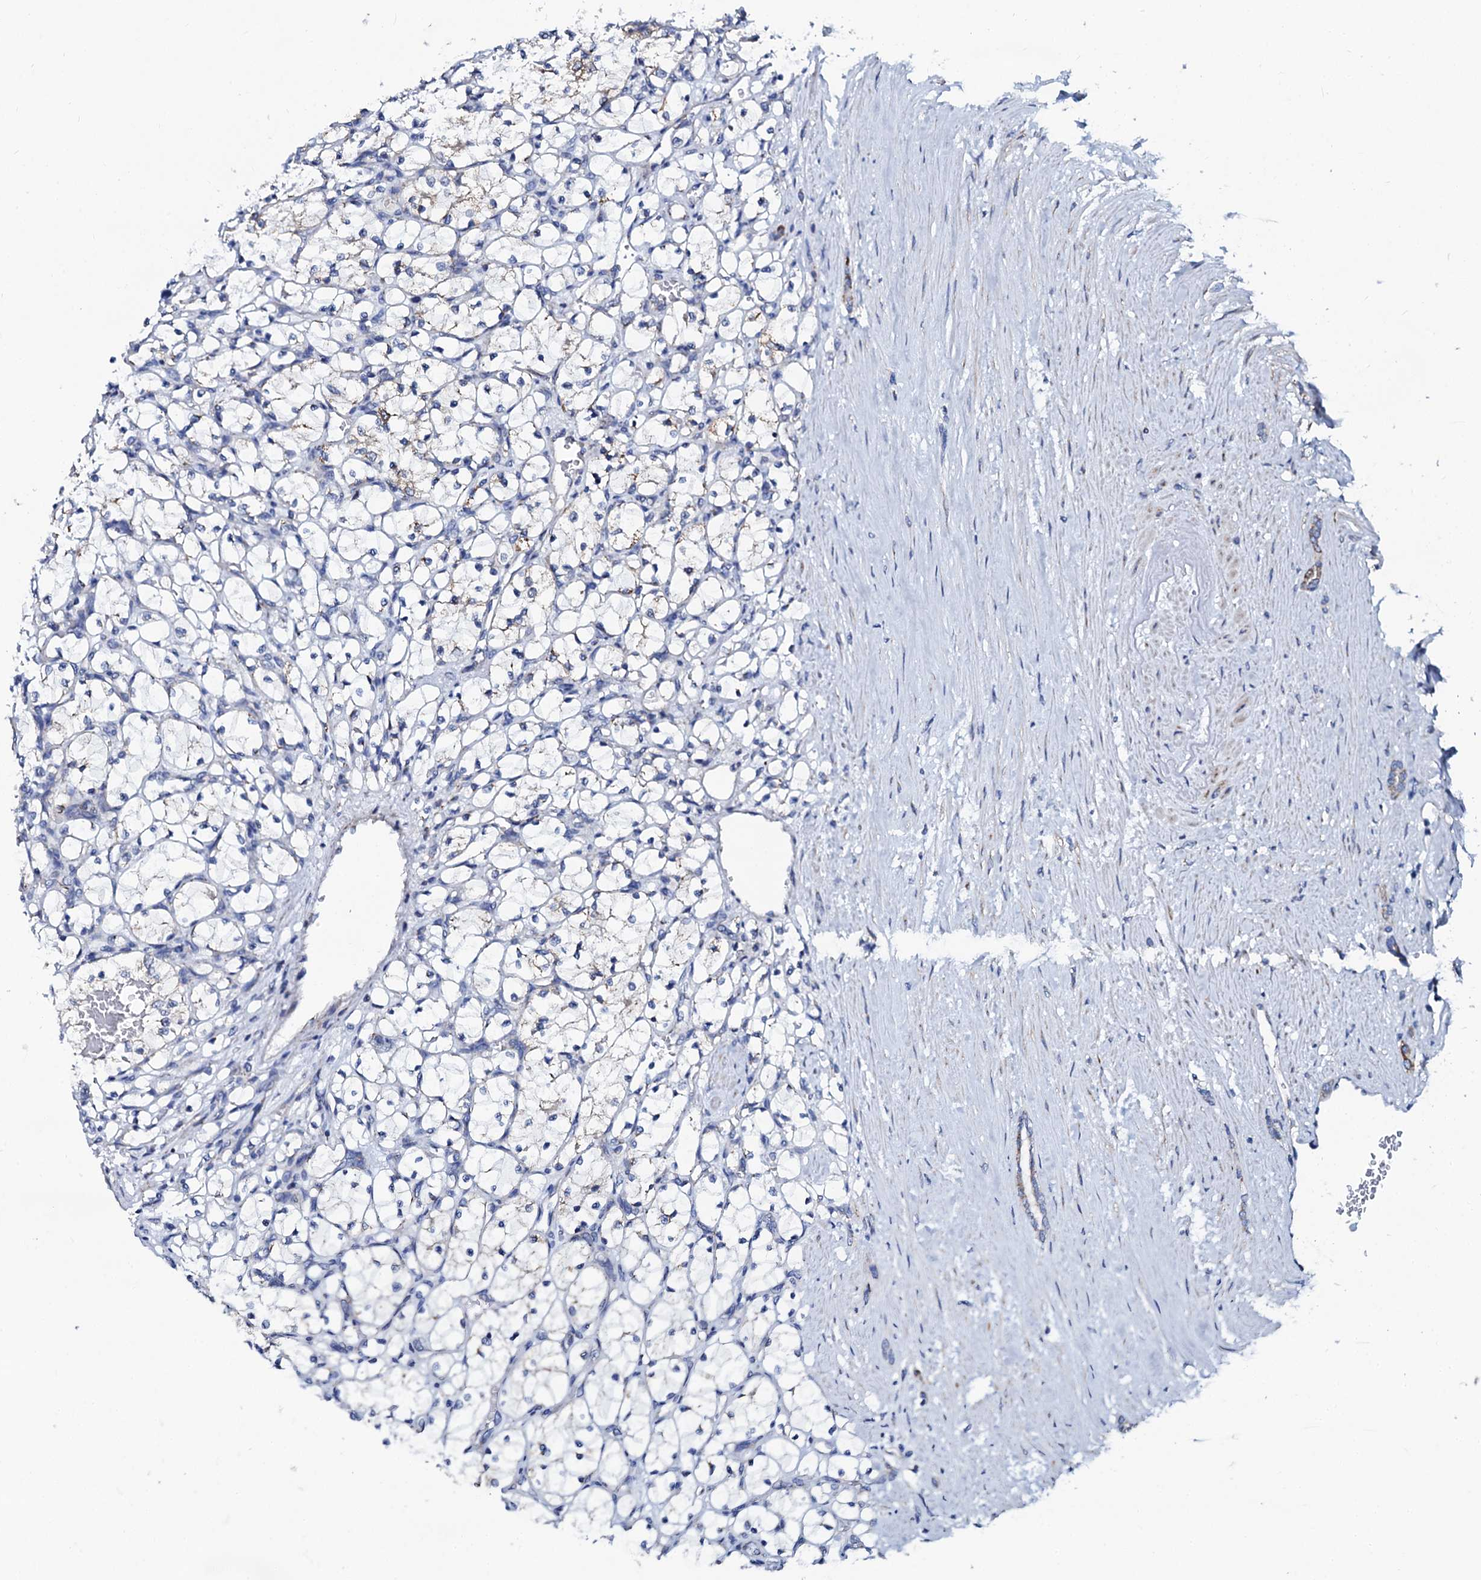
{"staining": {"intensity": "negative", "quantity": "none", "location": "none"}, "tissue": "renal cancer", "cell_type": "Tumor cells", "image_type": "cancer", "snomed": [{"axis": "morphology", "description": "Adenocarcinoma, NOS"}, {"axis": "topography", "description": "Kidney"}], "caption": "Tumor cells are negative for brown protein staining in adenocarcinoma (renal).", "gene": "SLC37A4", "patient": {"sex": "female", "age": 69}}